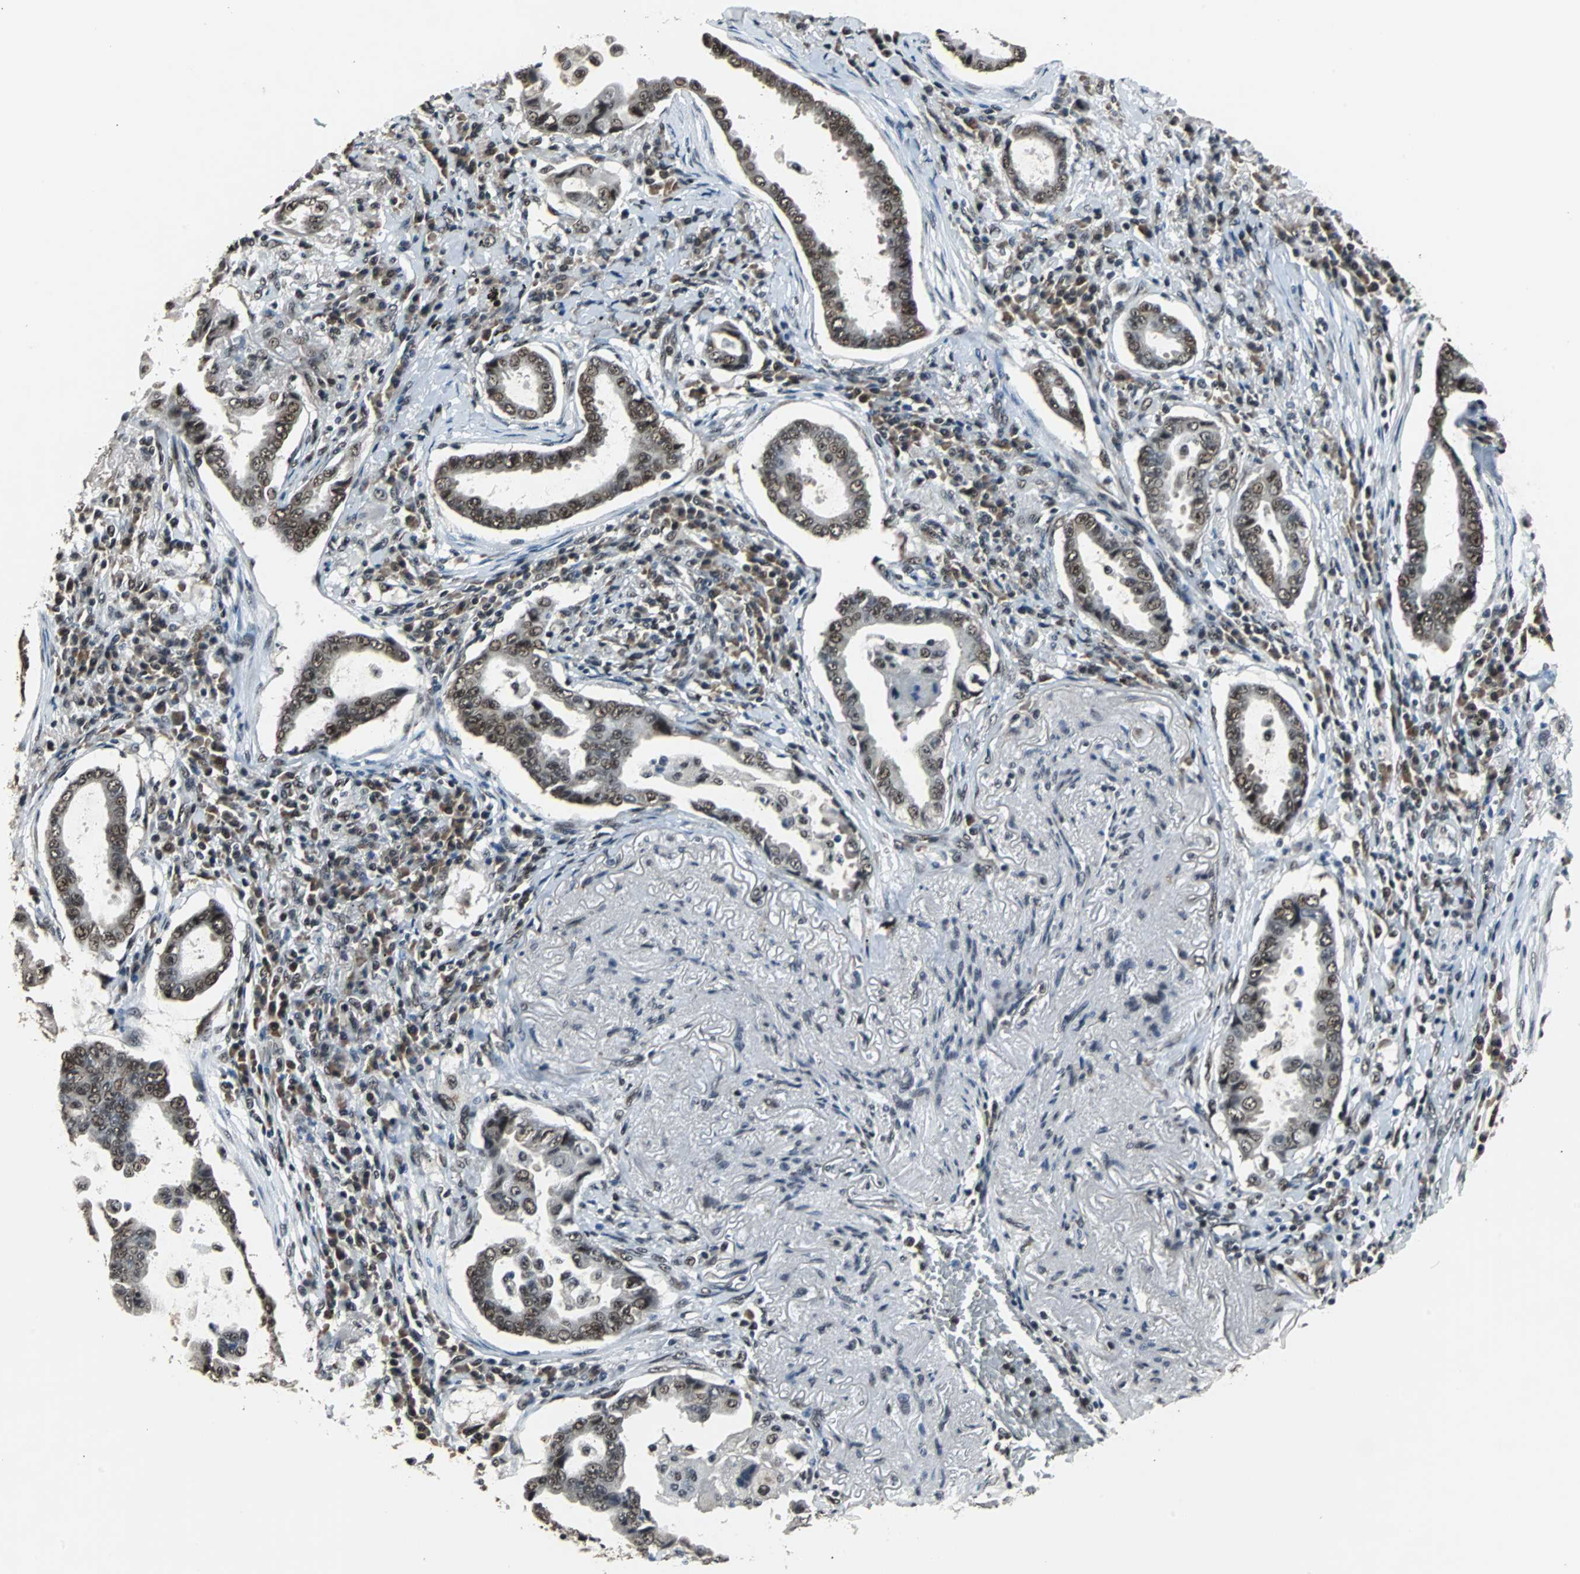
{"staining": {"intensity": "moderate", "quantity": ">75%", "location": "nuclear"}, "tissue": "lung cancer", "cell_type": "Tumor cells", "image_type": "cancer", "snomed": [{"axis": "morphology", "description": "Normal tissue, NOS"}, {"axis": "morphology", "description": "Inflammation, NOS"}, {"axis": "morphology", "description": "Adenocarcinoma, NOS"}, {"axis": "topography", "description": "Lung"}], "caption": "Immunohistochemical staining of lung adenocarcinoma shows medium levels of moderate nuclear protein expression in approximately >75% of tumor cells.", "gene": "USP28", "patient": {"sex": "female", "age": 64}}